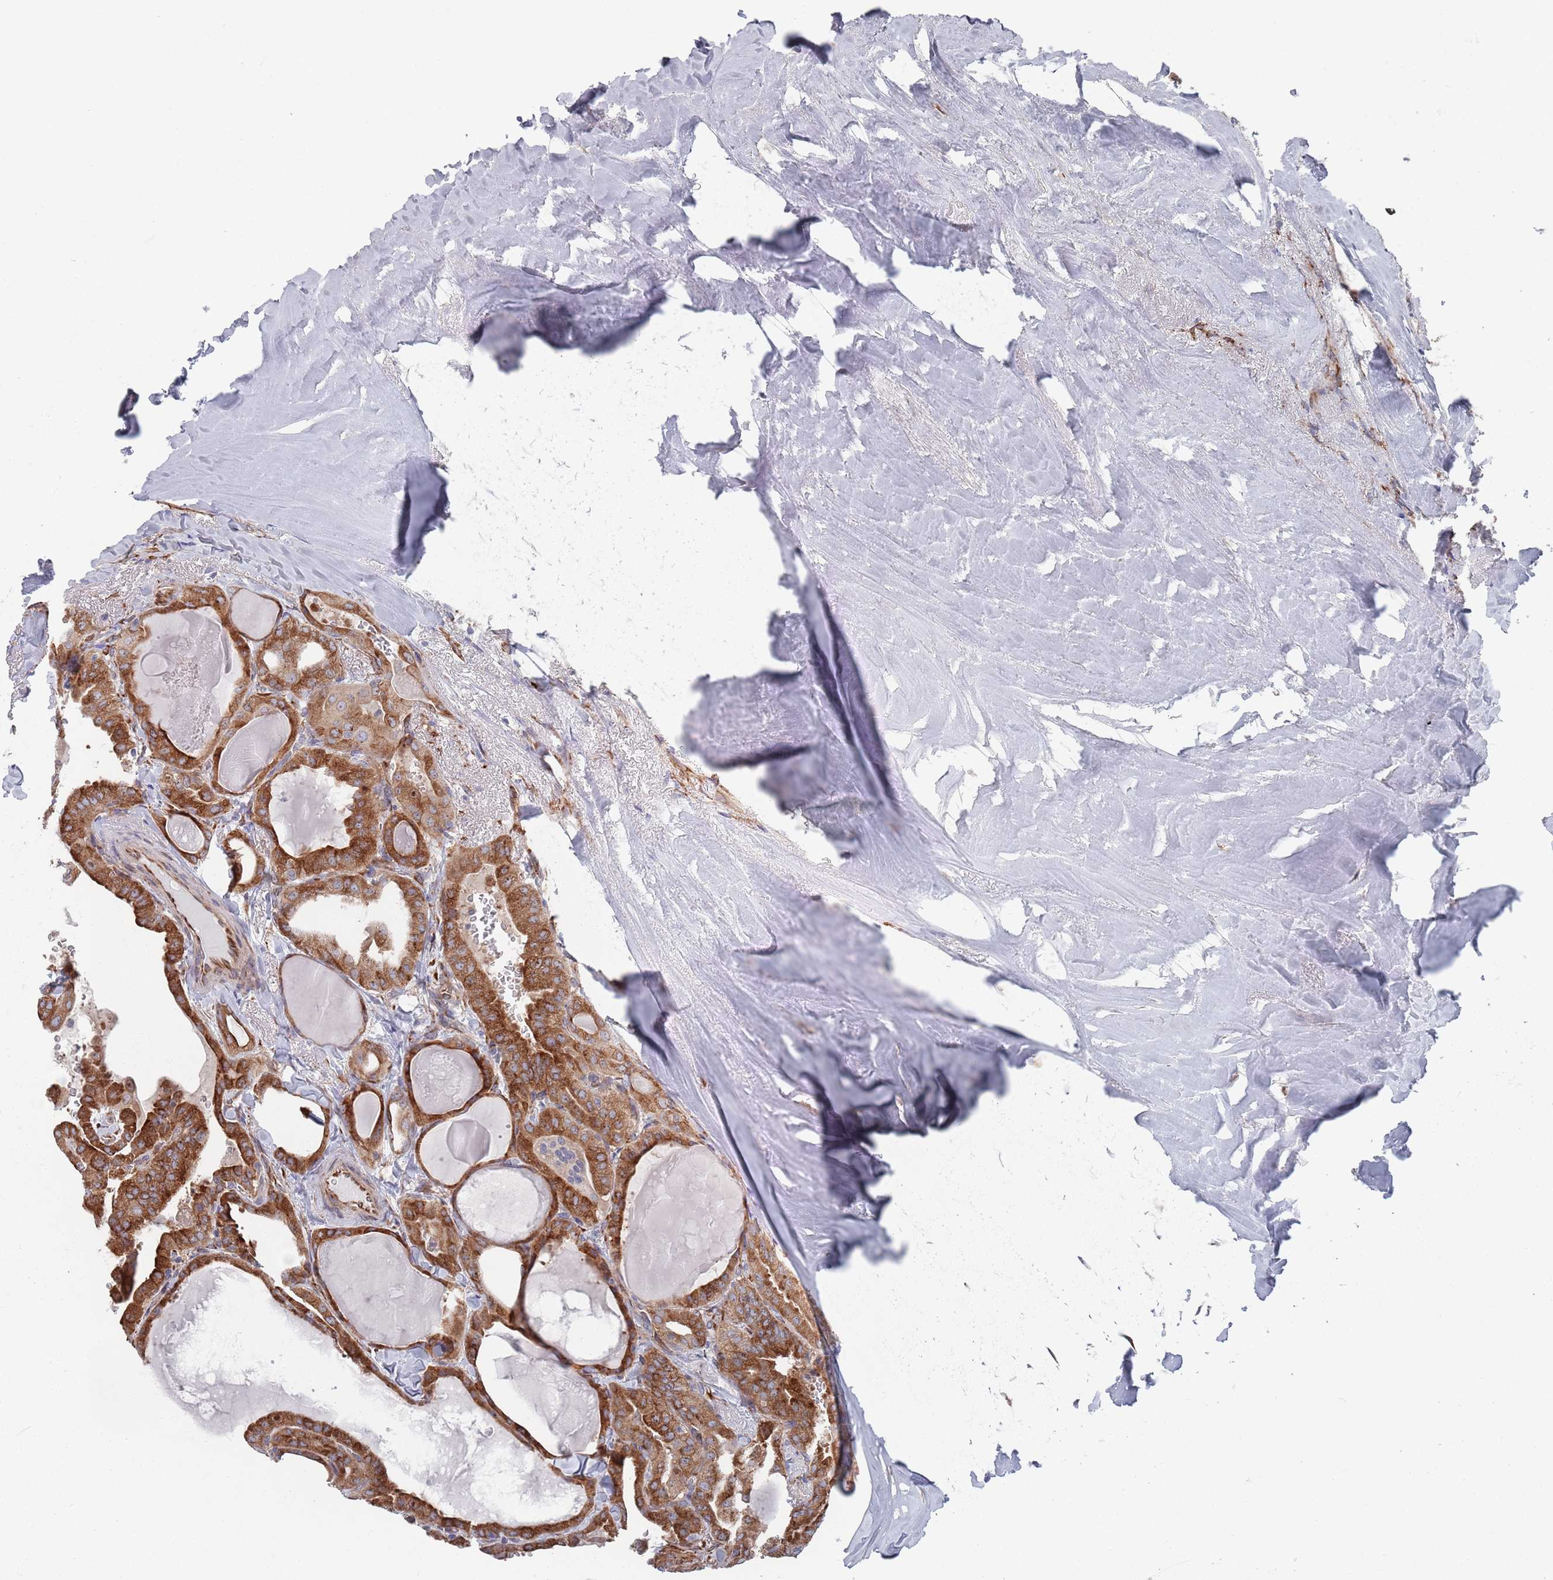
{"staining": {"intensity": "strong", "quantity": ">75%", "location": "cytoplasmic/membranous"}, "tissue": "thyroid cancer", "cell_type": "Tumor cells", "image_type": "cancer", "snomed": [{"axis": "morphology", "description": "Papillary adenocarcinoma, NOS"}, {"axis": "topography", "description": "Thyroid gland"}], "caption": "Tumor cells exhibit high levels of strong cytoplasmic/membranous positivity in approximately >75% of cells in thyroid cancer. The protein of interest is stained brown, and the nuclei are stained in blue (DAB (3,3'-diaminobenzidine) IHC with brightfield microscopy, high magnification).", "gene": "CCDC106", "patient": {"sex": "male", "age": 52}}